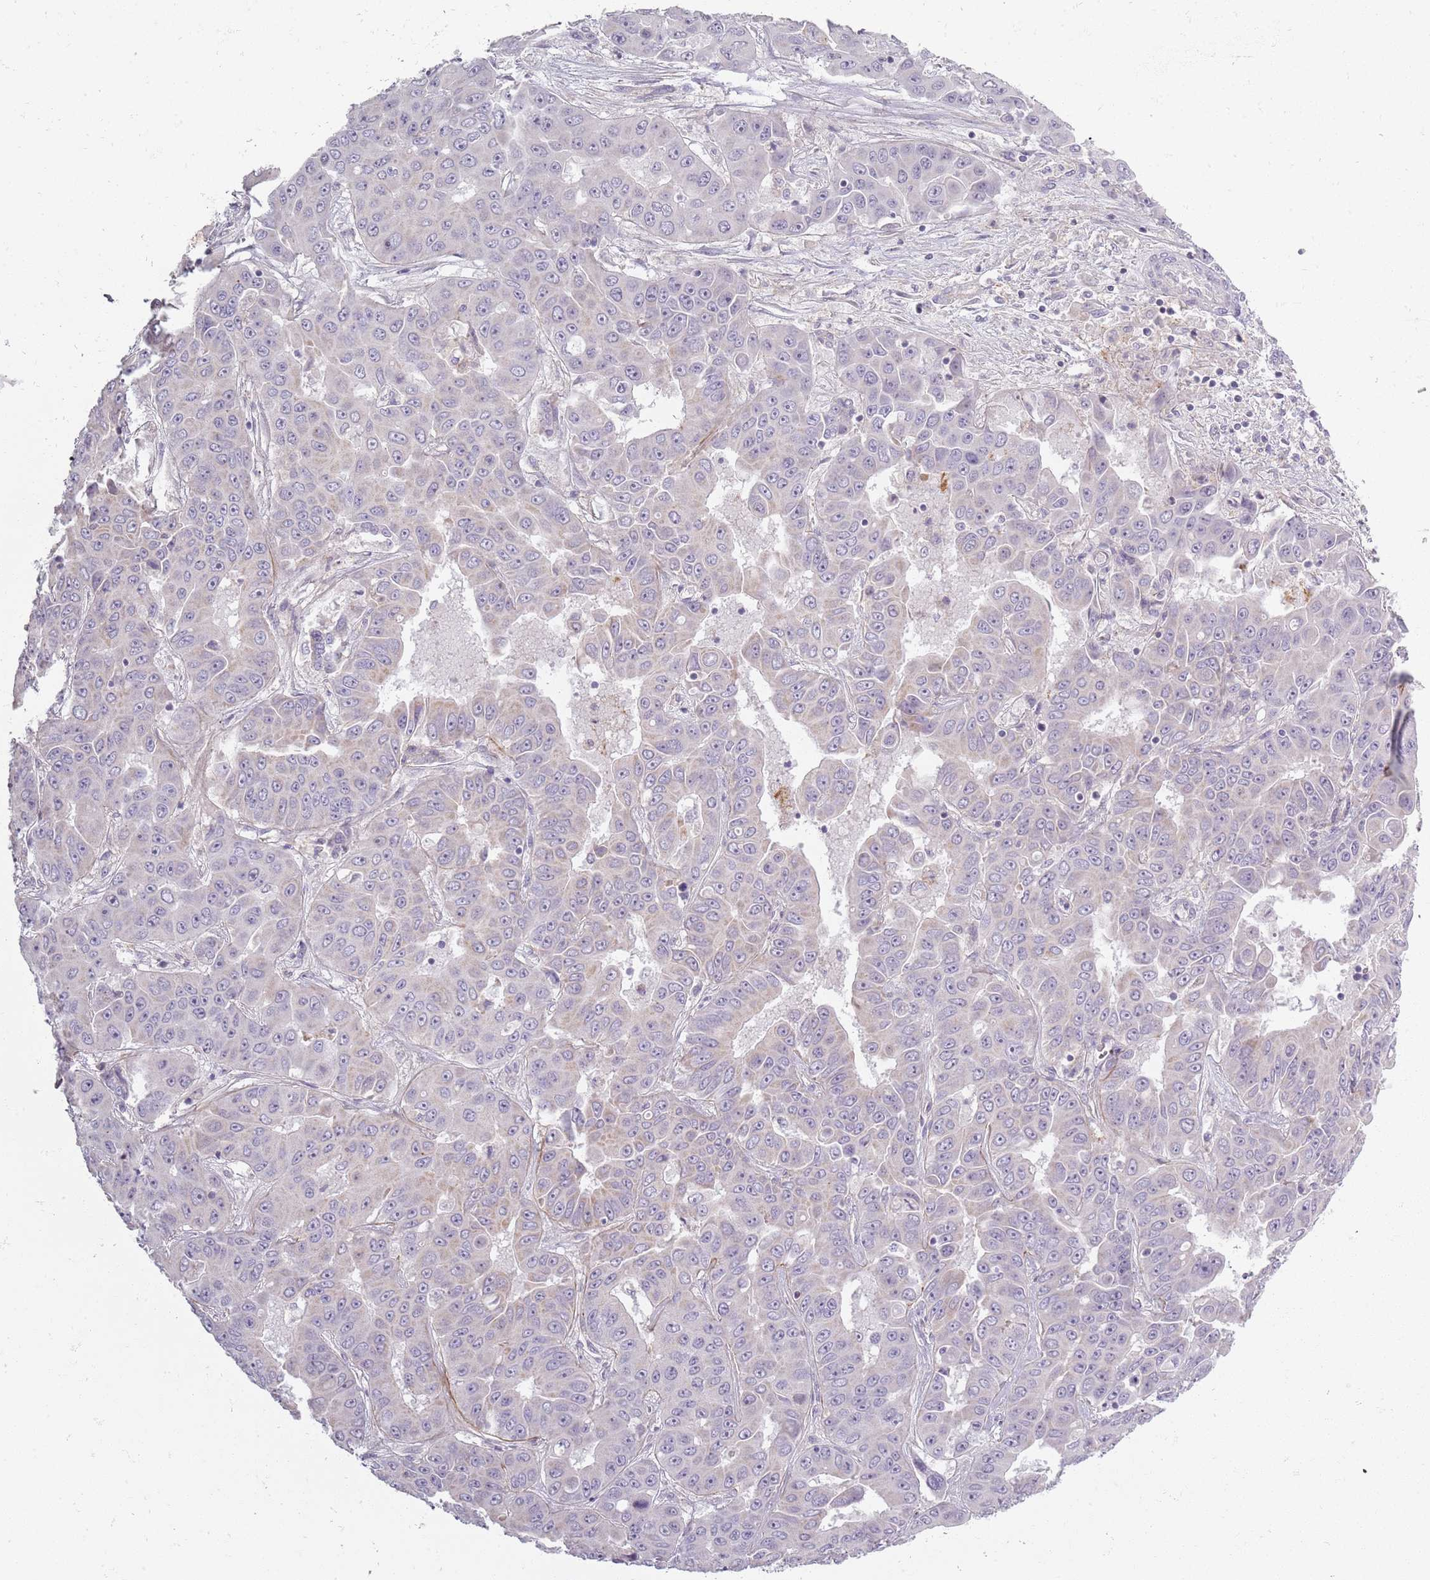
{"staining": {"intensity": "negative", "quantity": "none", "location": "none"}, "tissue": "liver cancer", "cell_type": "Tumor cells", "image_type": "cancer", "snomed": [{"axis": "morphology", "description": "Cholangiocarcinoma"}, {"axis": "topography", "description": "Liver"}], "caption": "Cholangiocarcinoma (liver) was stained to show a protein in brown. There is no significant staining in tumor cells.", "gene": "SYNGR3", "patient": {"sex": "female", "age": 52}}